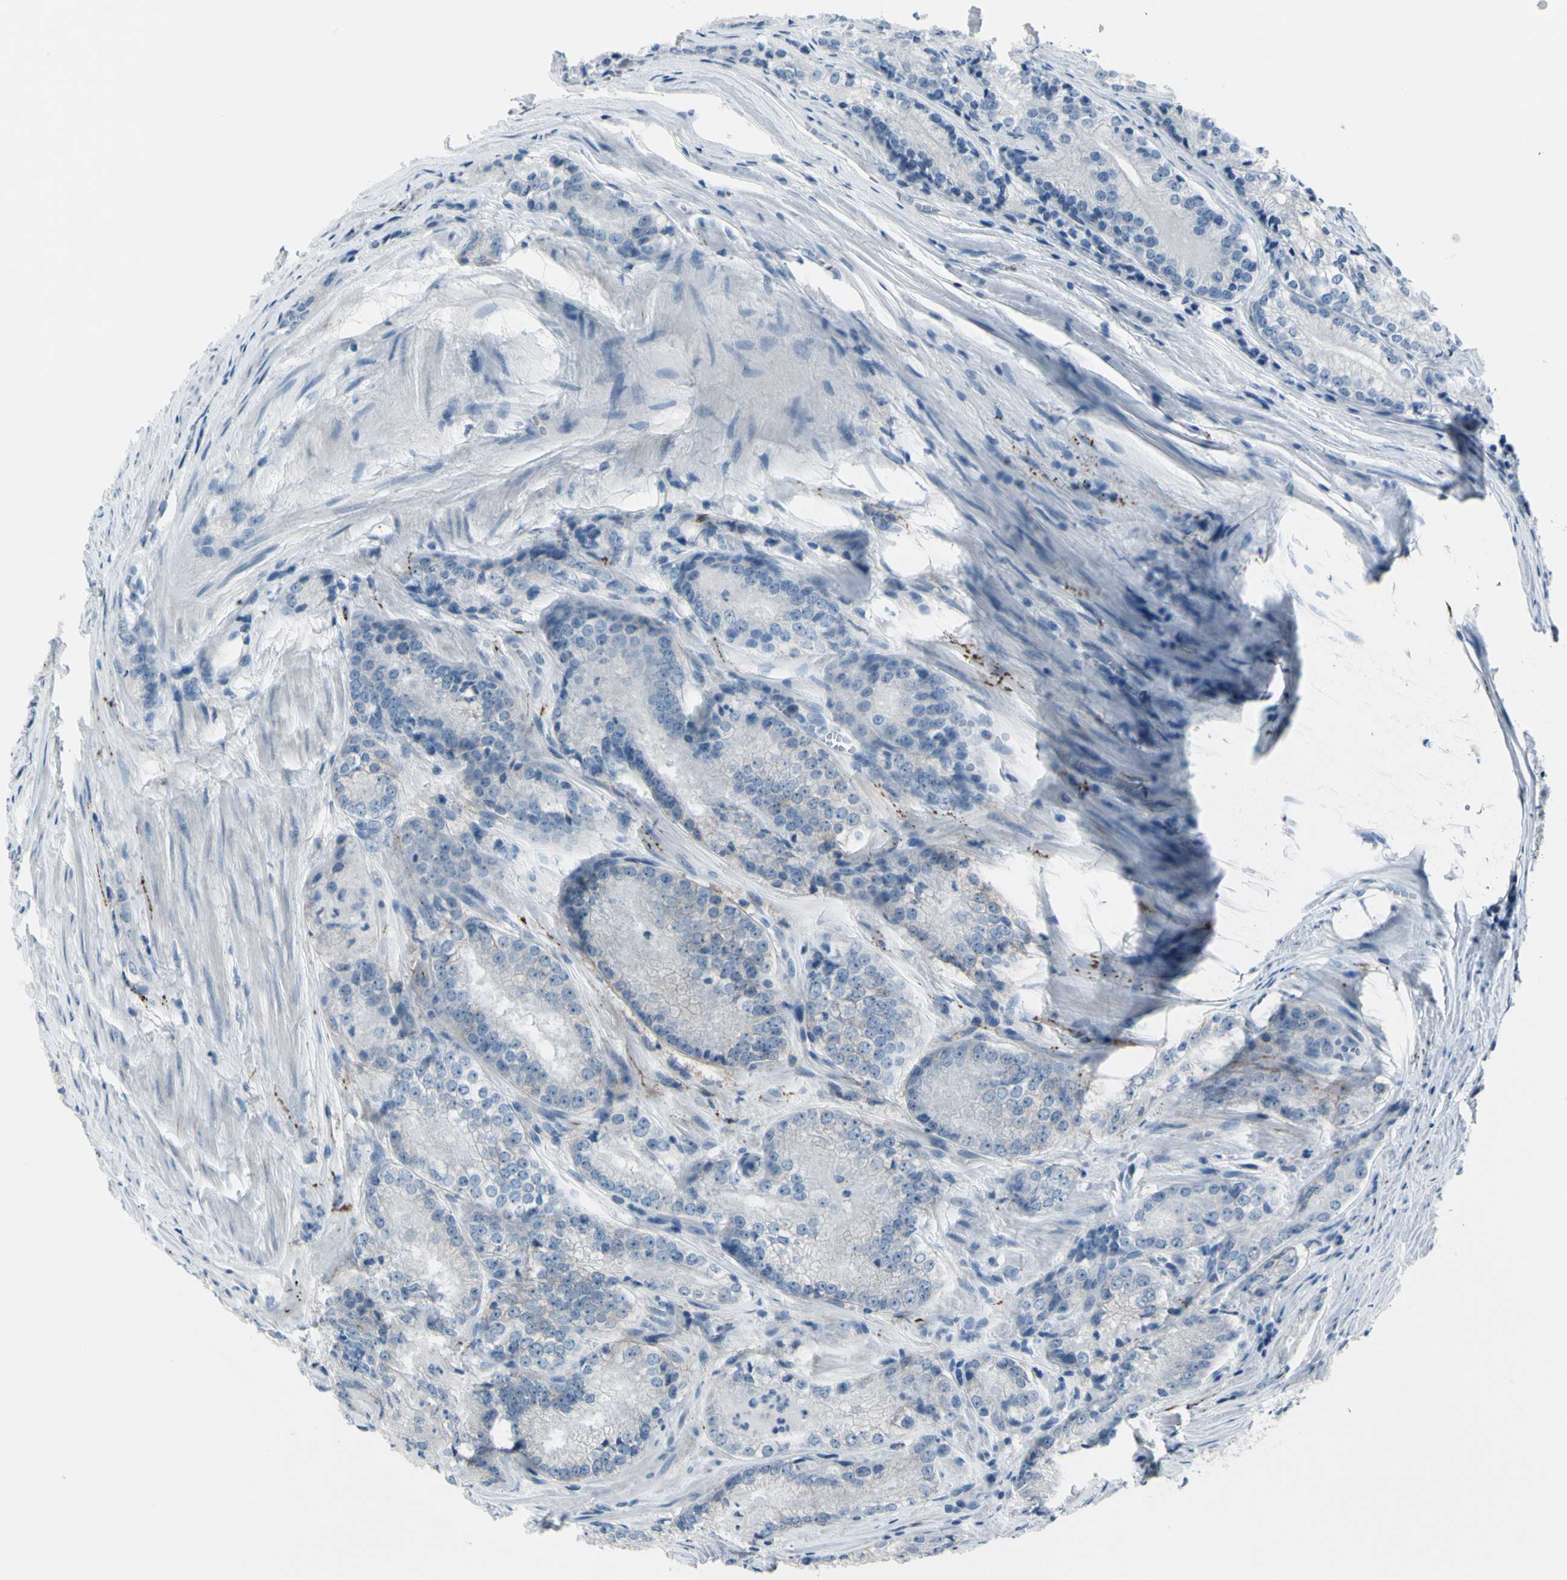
{"staining": {"intensity": "negative", "quantity": "none", "location": "none"}, "tissue": "prostate cancer", "cell_type": "Tumor cells", "image_type": "cancer", "snomed": [{"axis": "morphology", "description": "Adenocarcinoma, Low grade"}, {"axis": "topography", "description": "Prostate"}], "caption": "This is an immunohistochemistry (IHC) micrograph of prostate cancer (adenocarcinoma (low-grade)). There is no staining in tumor cells.", "gene": "GPR34", "patient": {"sex": "male", "age": 60}}